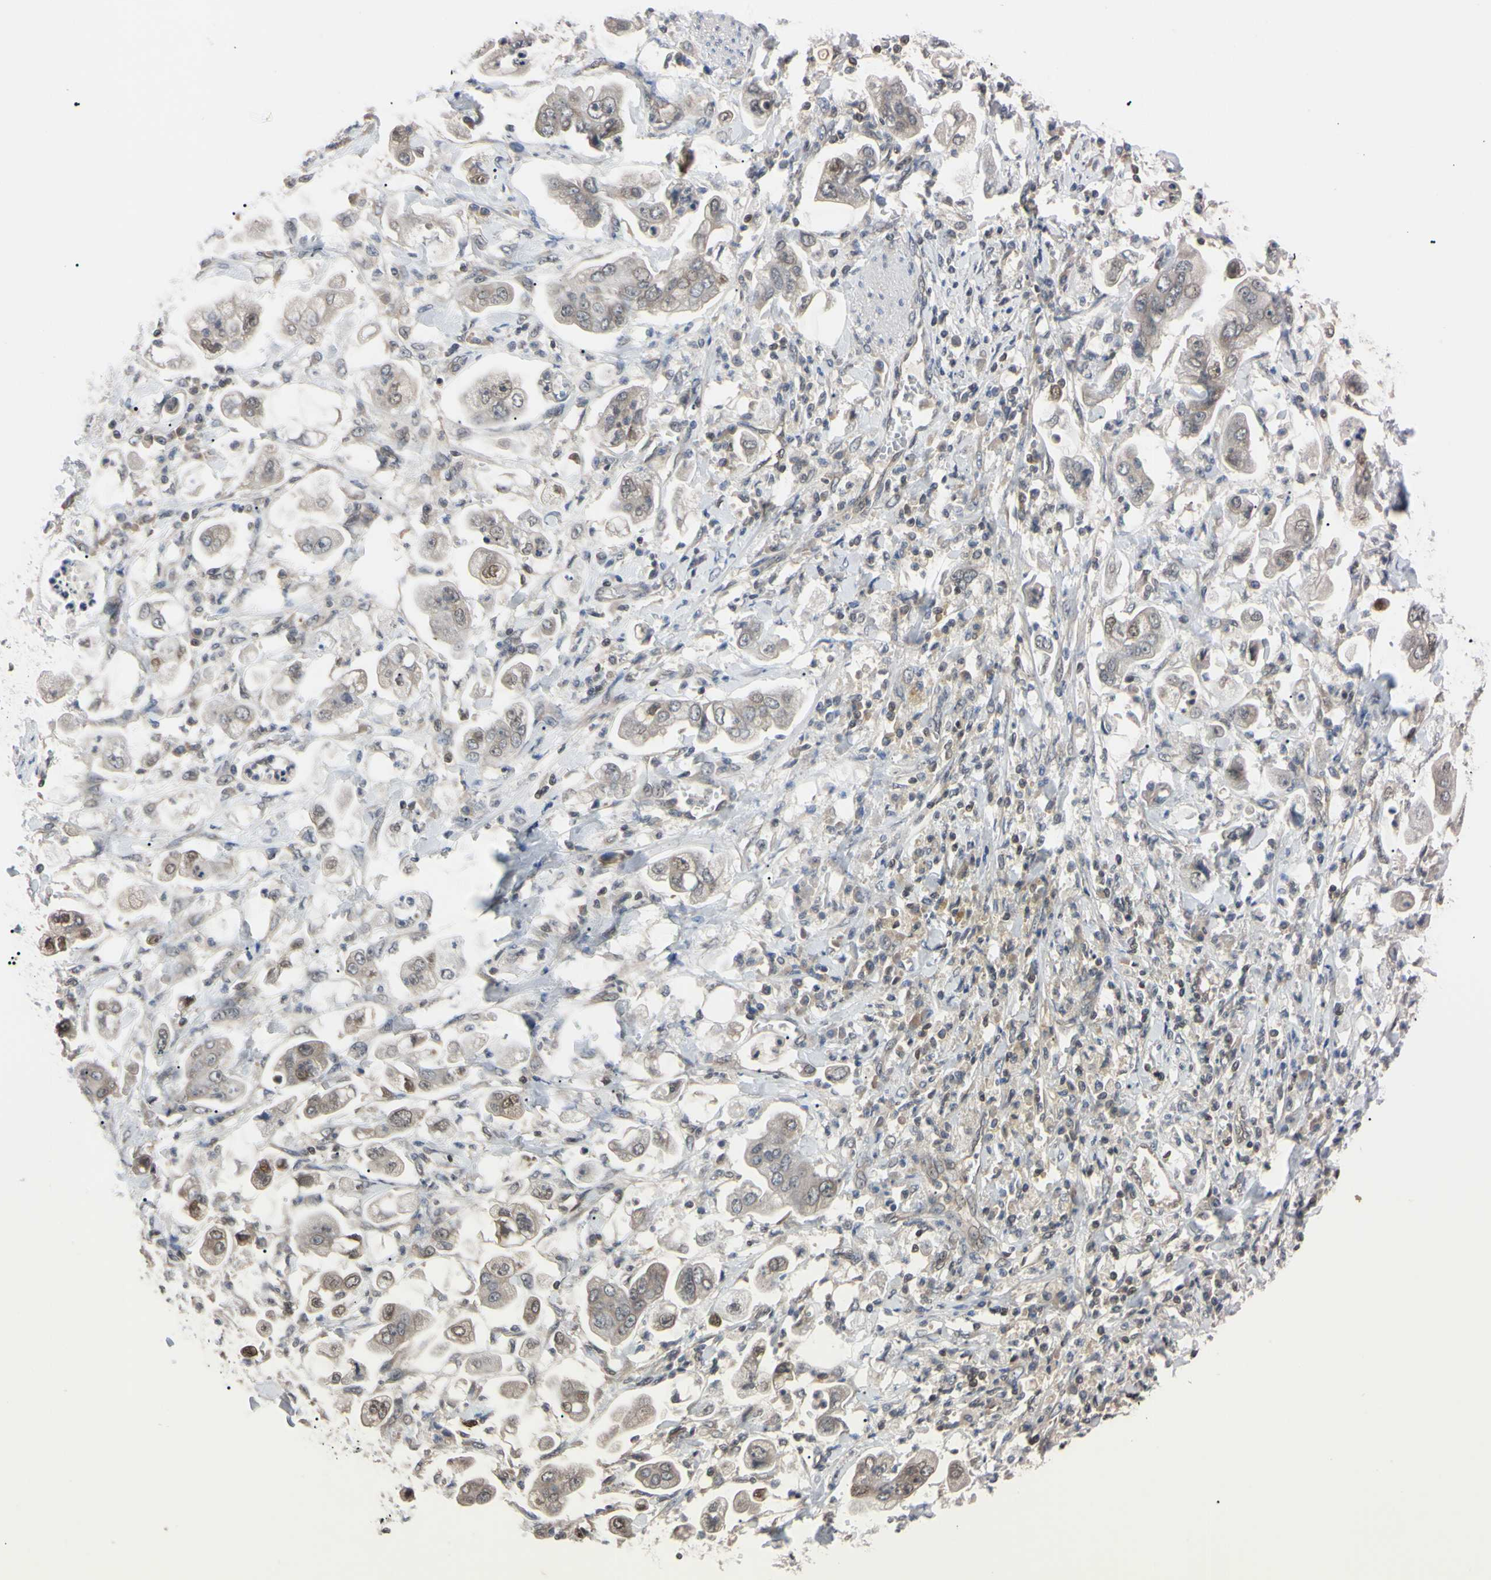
{"staining": {"intensity": "weak", "quantity": "25%-75%", "location": "cytoplasmic/membranous,nuclear"}, "tissue": "stomach cancer", "cell_type": "Tumor cells", "image_type": "cancer", "snomed": [{"axis": "morphology", "description": "Adenocarcinoma, NOS"}, {"axis": "topography", "description": "Stomach"}], "caption": "Immunohistochemical staining of human stomach cancer displays low levels of weak cytoplasmic/membranous and nuclear protein expression in about 25%-75% of tumor cells.", "gene": "UBE2I", "patient": {"sex": "male", "age": 62}}